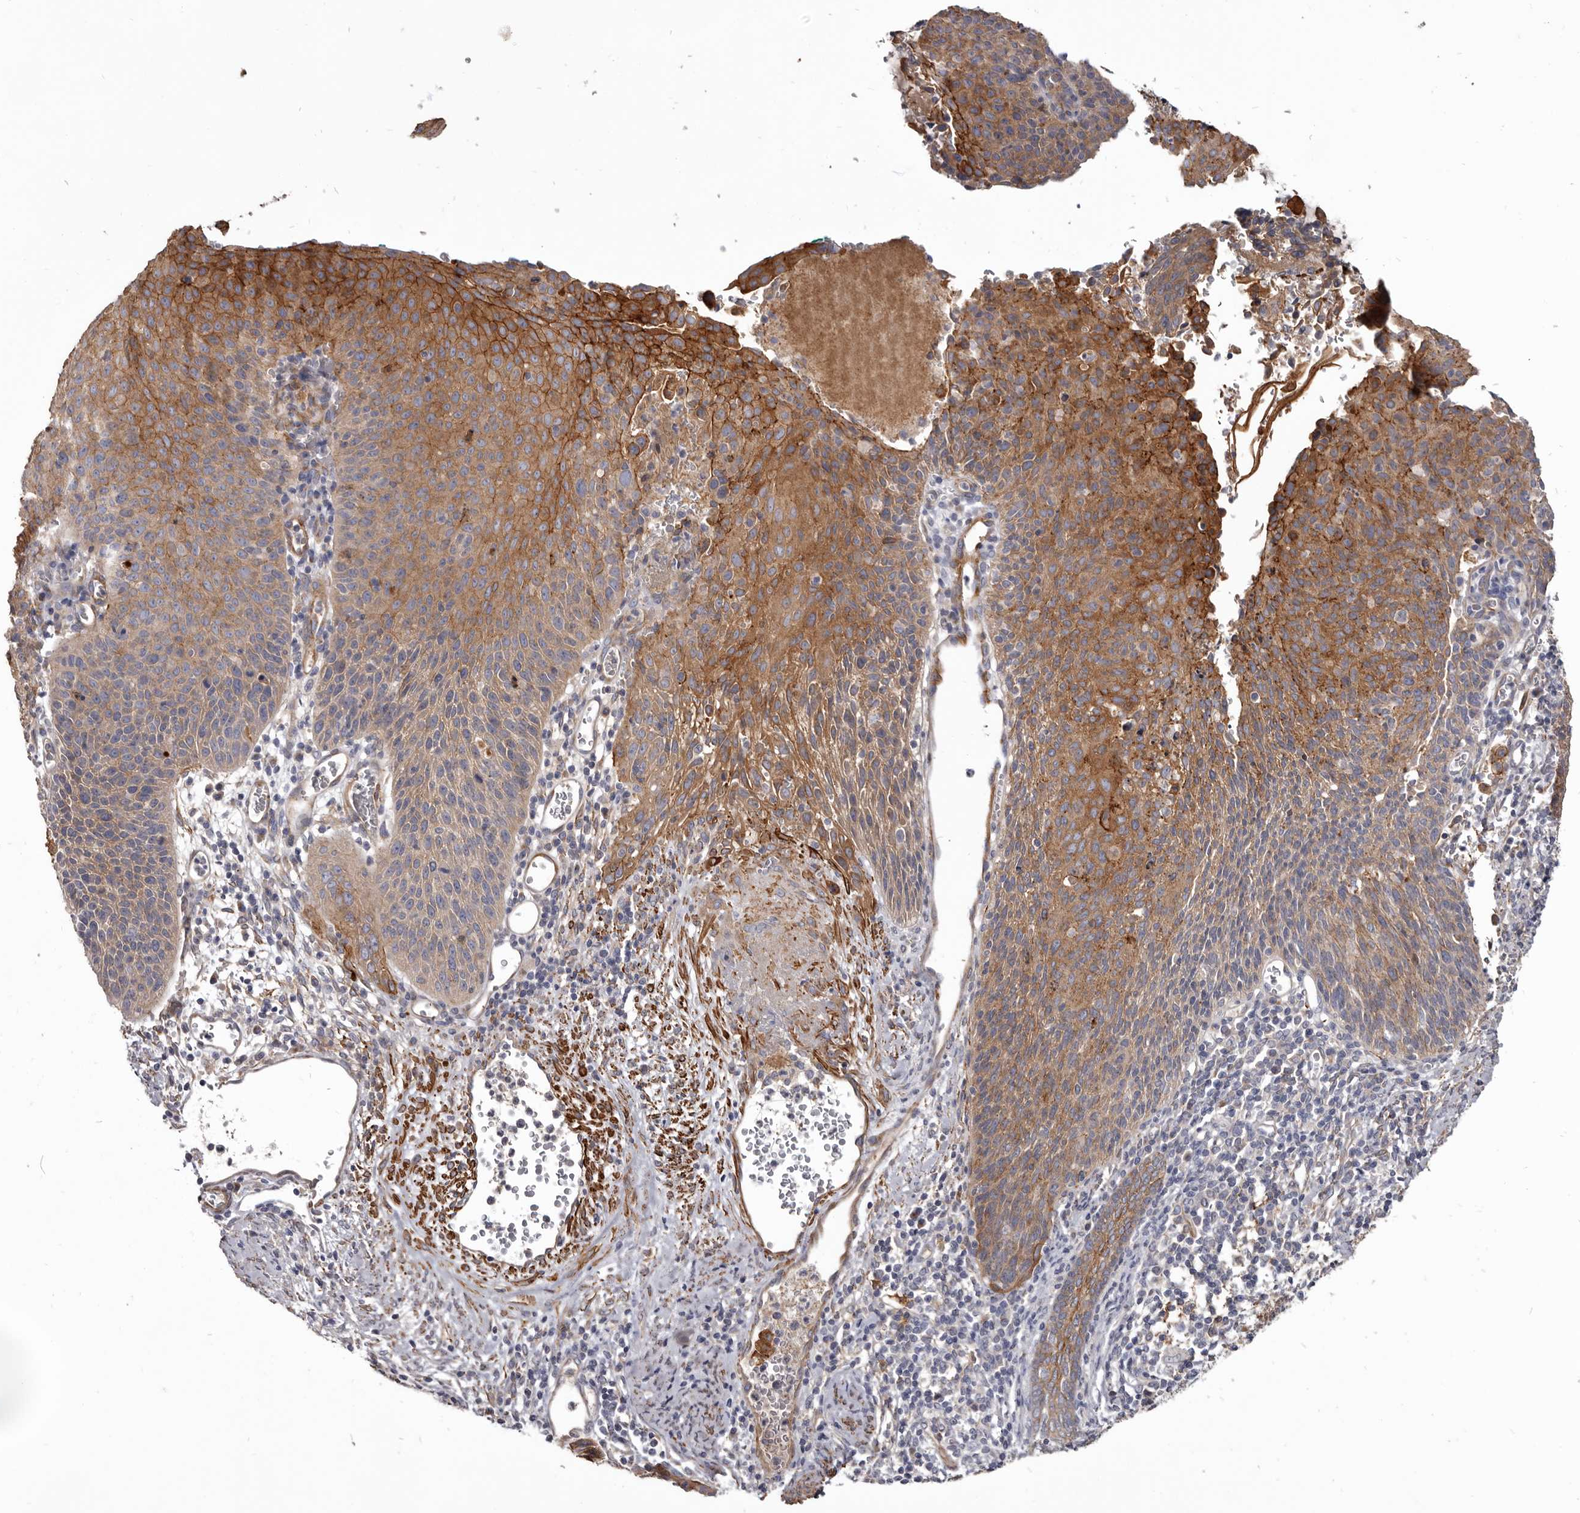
{"staining": {"intensity": "strong", "quantity": ">75%", "location": "cytoplasmic/membranous"}, "tissue": "cervical cancer", "cell_type": "Tumor cells", "image_type": "cancer", "snomed": [{"axis": "morphology", "description": "Squamous cell carcinoma, NOS"}, {"axis": "topography", "description": "Cervix"}], "caption": "This image exhibits immunohistochemistry (IHC) staining of cervical cancer, with high strong cytoplasmic/membranous positivity in about >75% of tumor cells.", "gene": "CGN", "patient": {"sex": "female", "age": 55}}